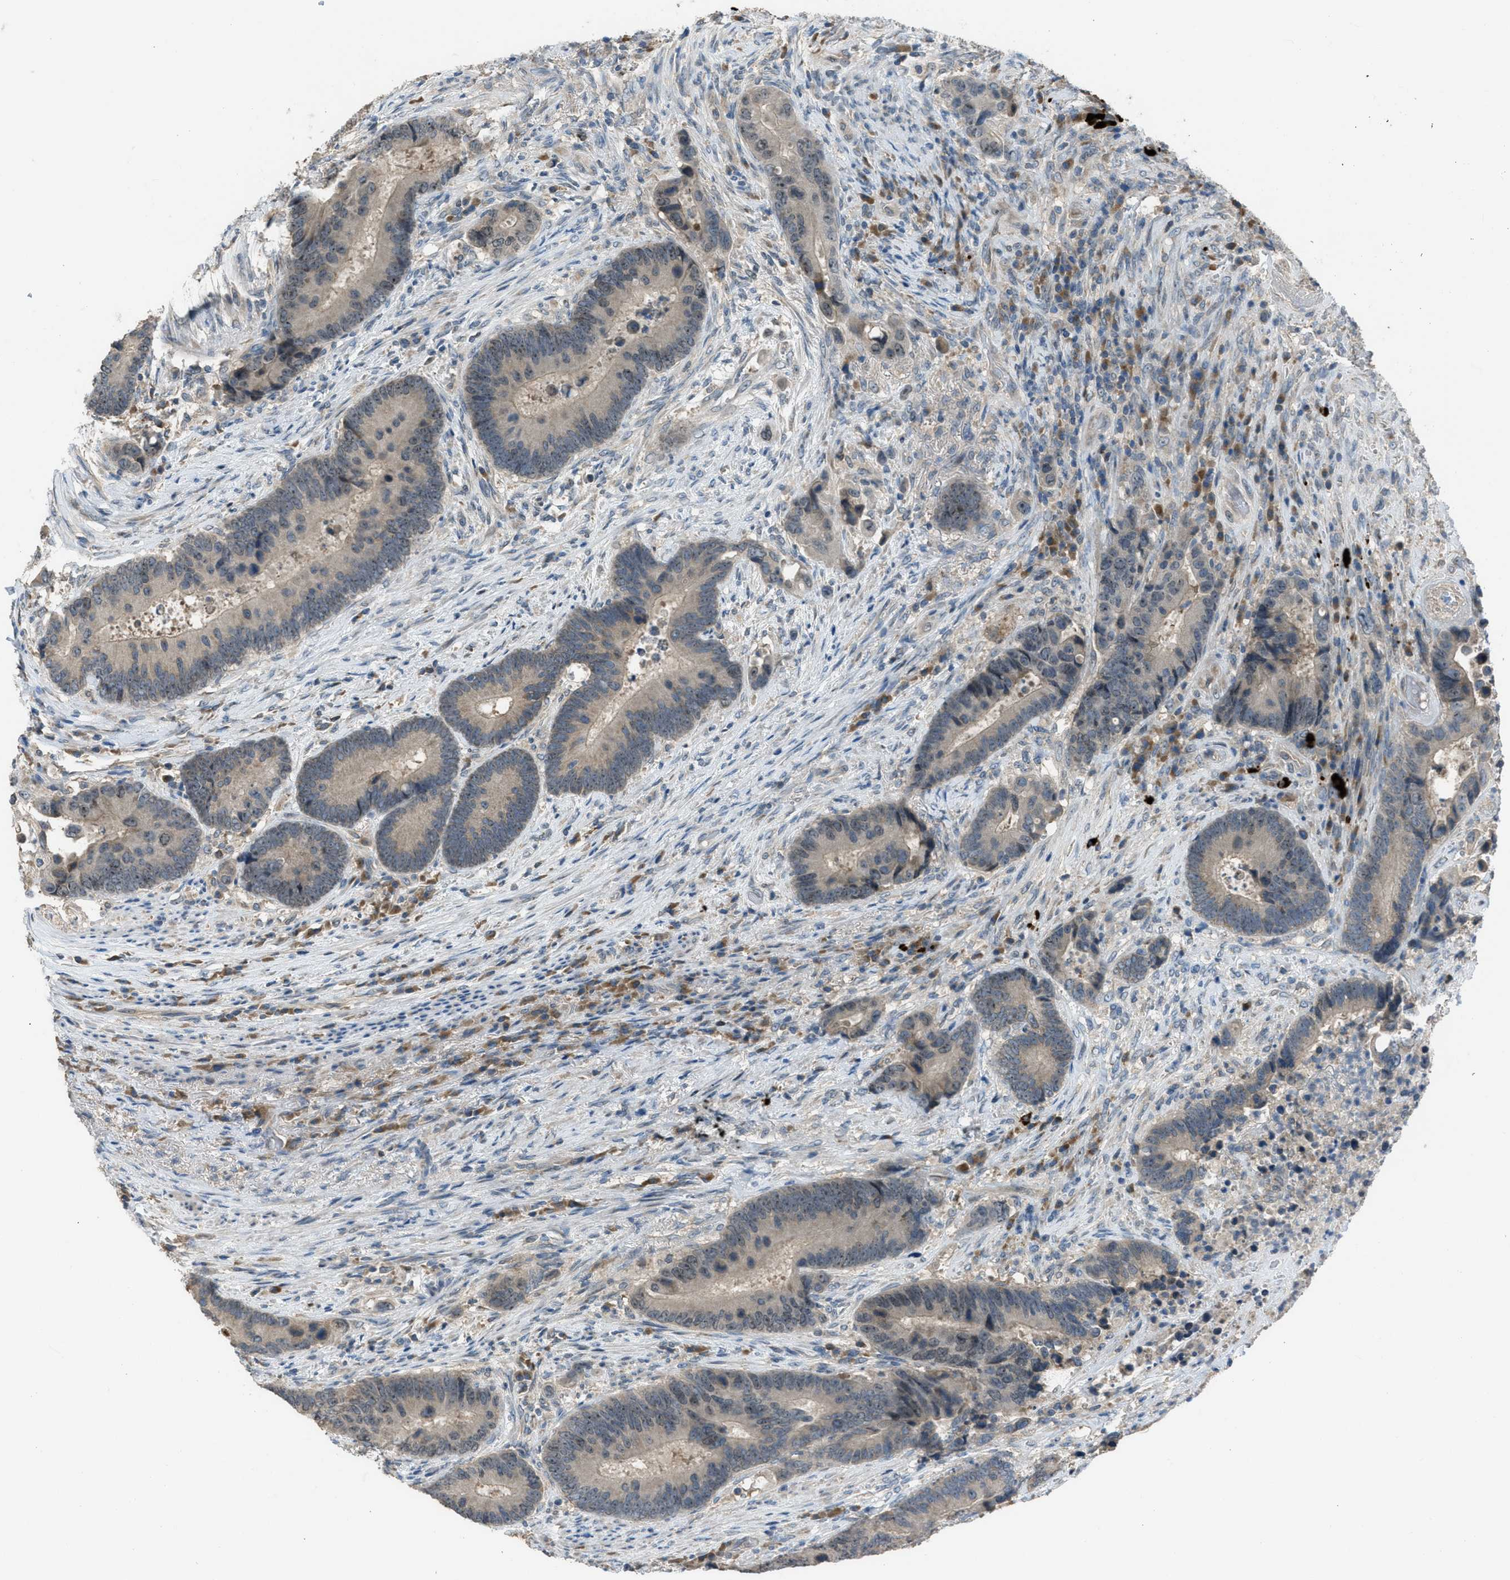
{"staining": {"intensity": "moderate", "quantity": "<25%", "location": "nuclear"}, "tissue": "colorectal cancer", "cell_type": "Tumor cells", "image_type": "cancer", "snomed": [{"axis": "morphology", "description": "Adenocarcinoma, NOS"}, {"axis": "topography", "description": "Rectum"}], "caption": "Adenocarcinoma (colorectal) stained with a protein marker displays moderate staining in tumor cells.", "gene": "MIS18A", "patient": {"sex": "female", "age": 89}}